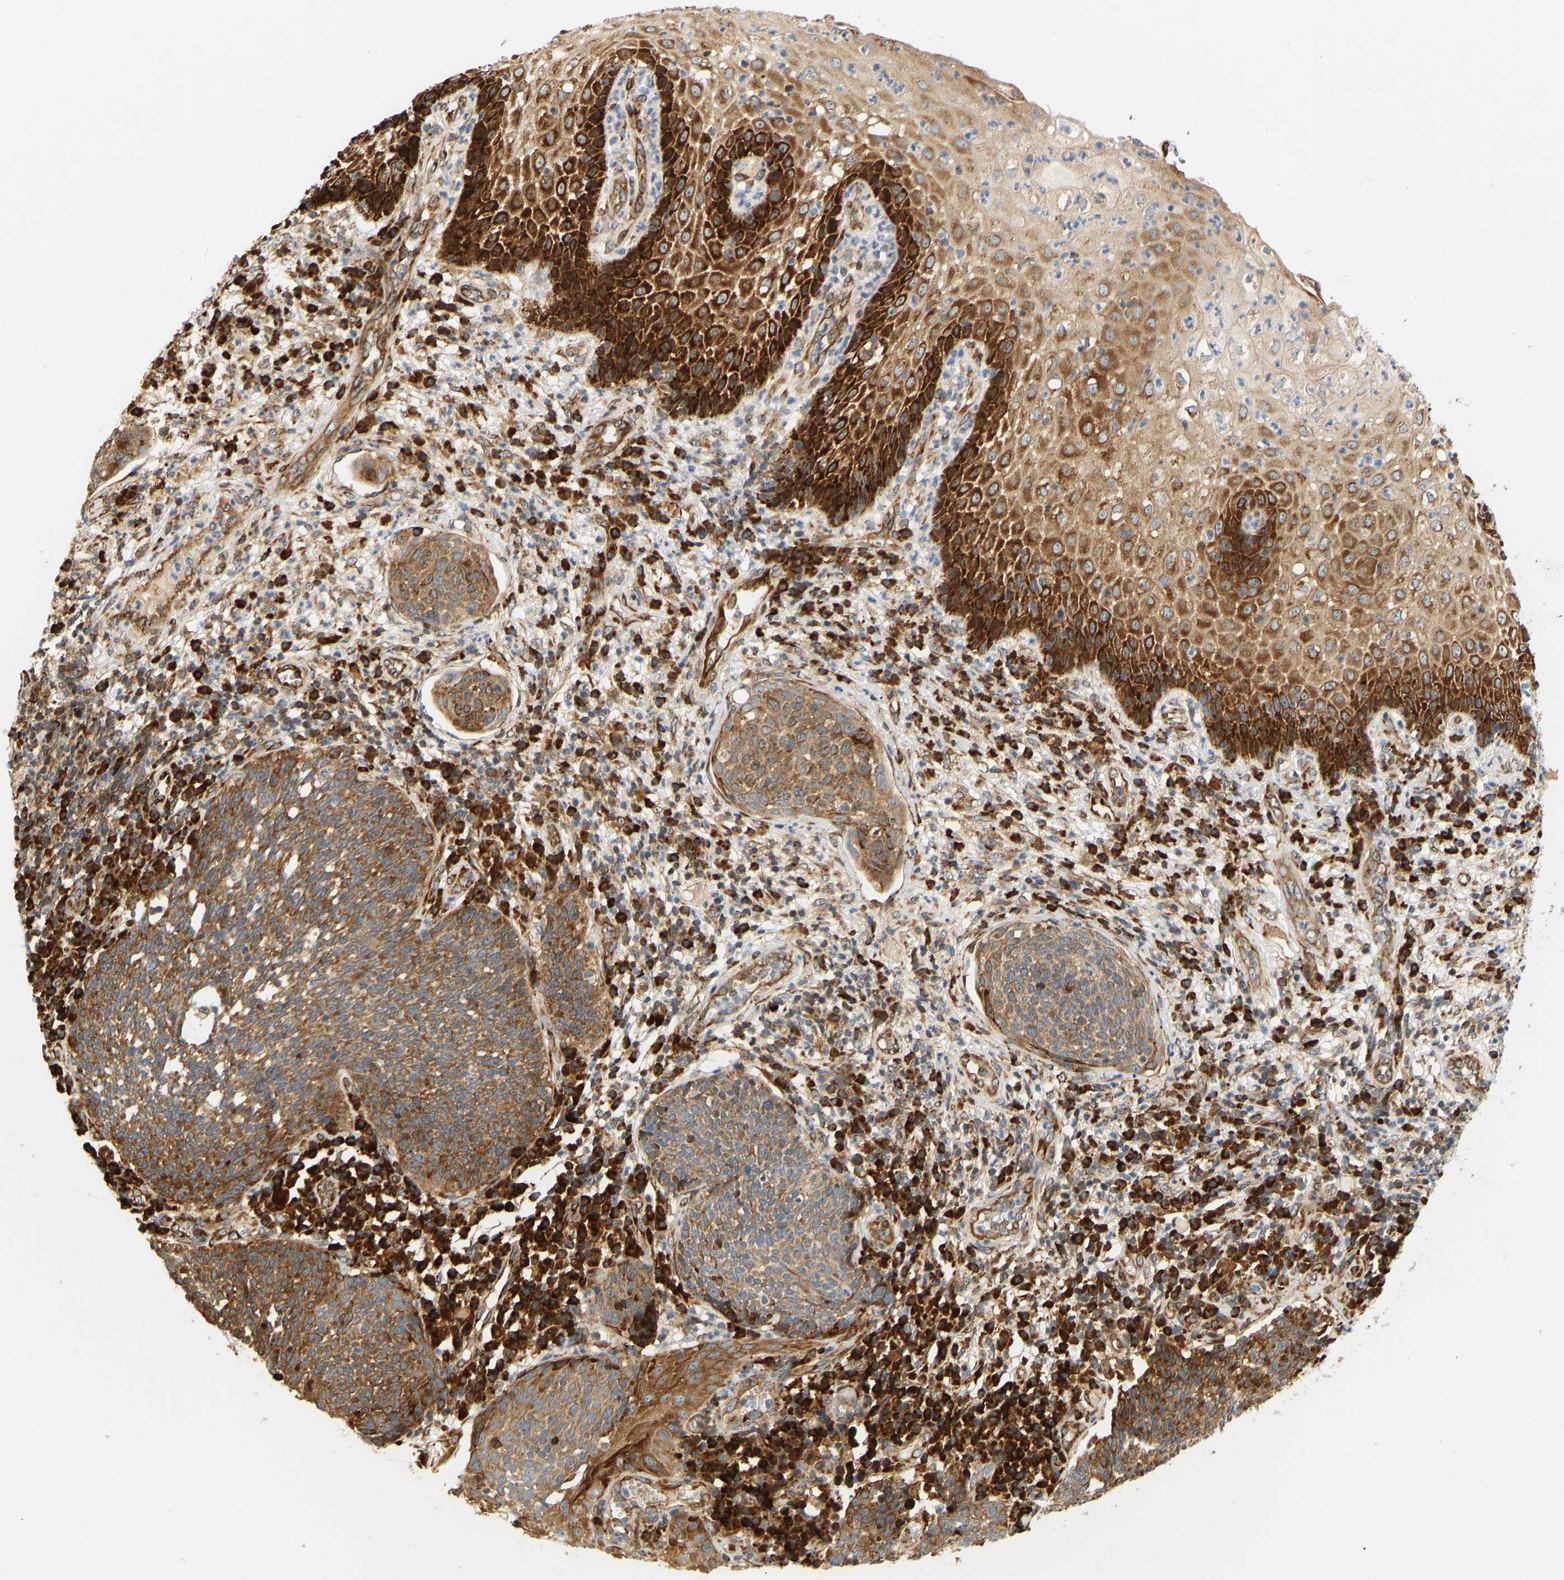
{"staining": {"intensity": "moderate", "quantity": ">75%", "location": "cytoplasmic/membranous"}, "tissue": "cervical cancer", "cell_type": "Tumor cells", "image_type": "cancer", "snomed": [{"axis": "morphology", "description": "Squamous cell carcinoma, NOS"}, {"axis": "topography", "description": "Cervix"}], "caption": "Squamous cell carcinoma (cervical) was stained to show a protein in brown. There is medium levels of moderate cytoplasmic/membranous expression in about >75% of tumor cells. The staining was performed using DAB (3,3'-diaminobenzidine) to visualize the protein expression in brown, while the nuclei were stained in blue with hematoxylin (Magnification: 20x).", "gene": "RPS14", "patient": {"sex": "female", "age": 34}}